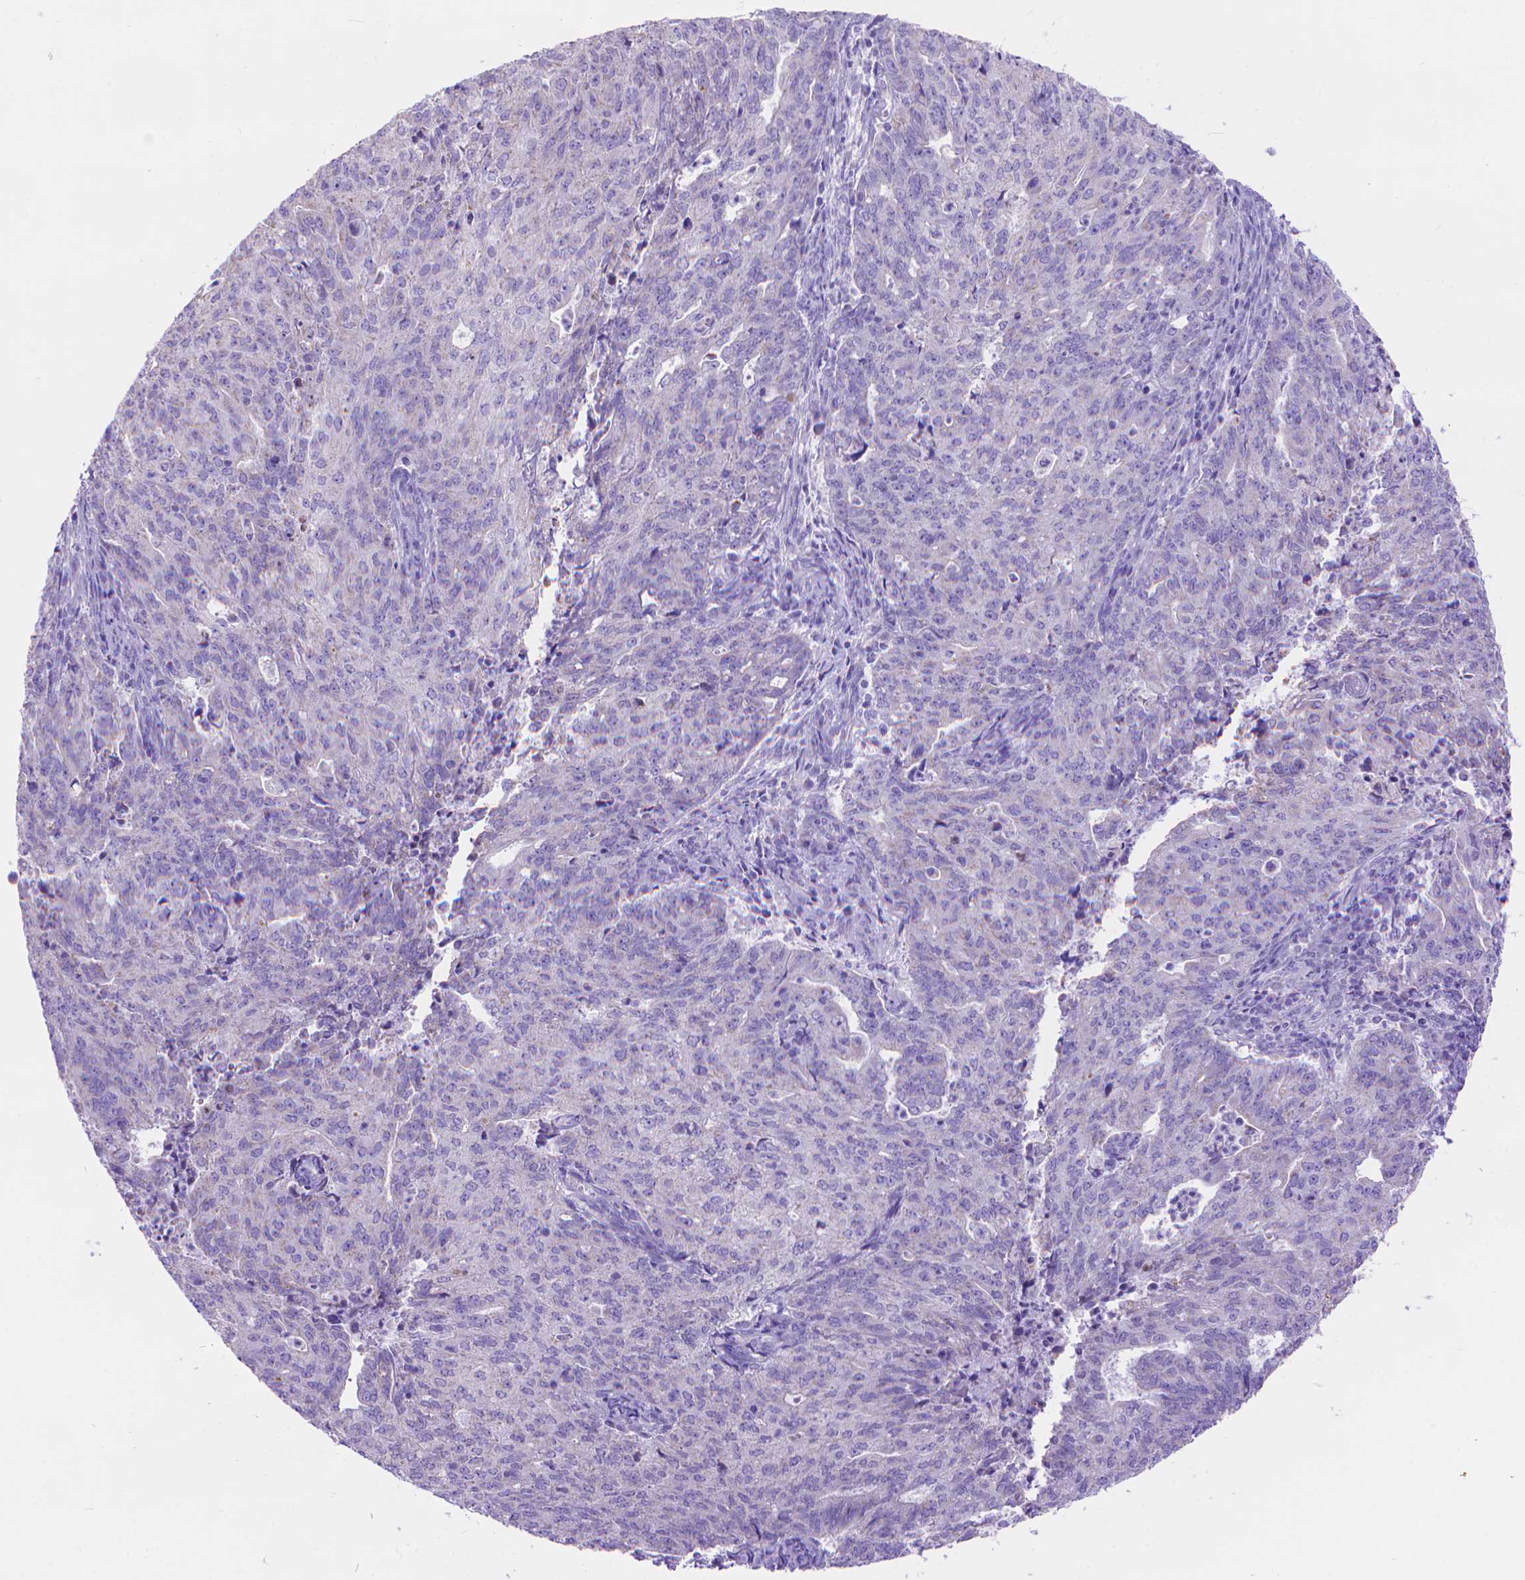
{"staining": {"intensity": "negative", "quantity": "none", "location": "none"}, "tissue": "endometrial cancer", "cell_type": "Tumor cells", "image_type": "cancer", "snomed": [{"axis": "morphology", "description": "Adenocarcinoma, NOS"}, {"axis": "topography", "description": "Endometrium"}], "caption": "Endometrial cancer was stained to show a protein in brown. There is no significant expression in tumor cells.", "gene": "DHRS2", "patient": {"sex": "female", "age": 82}}